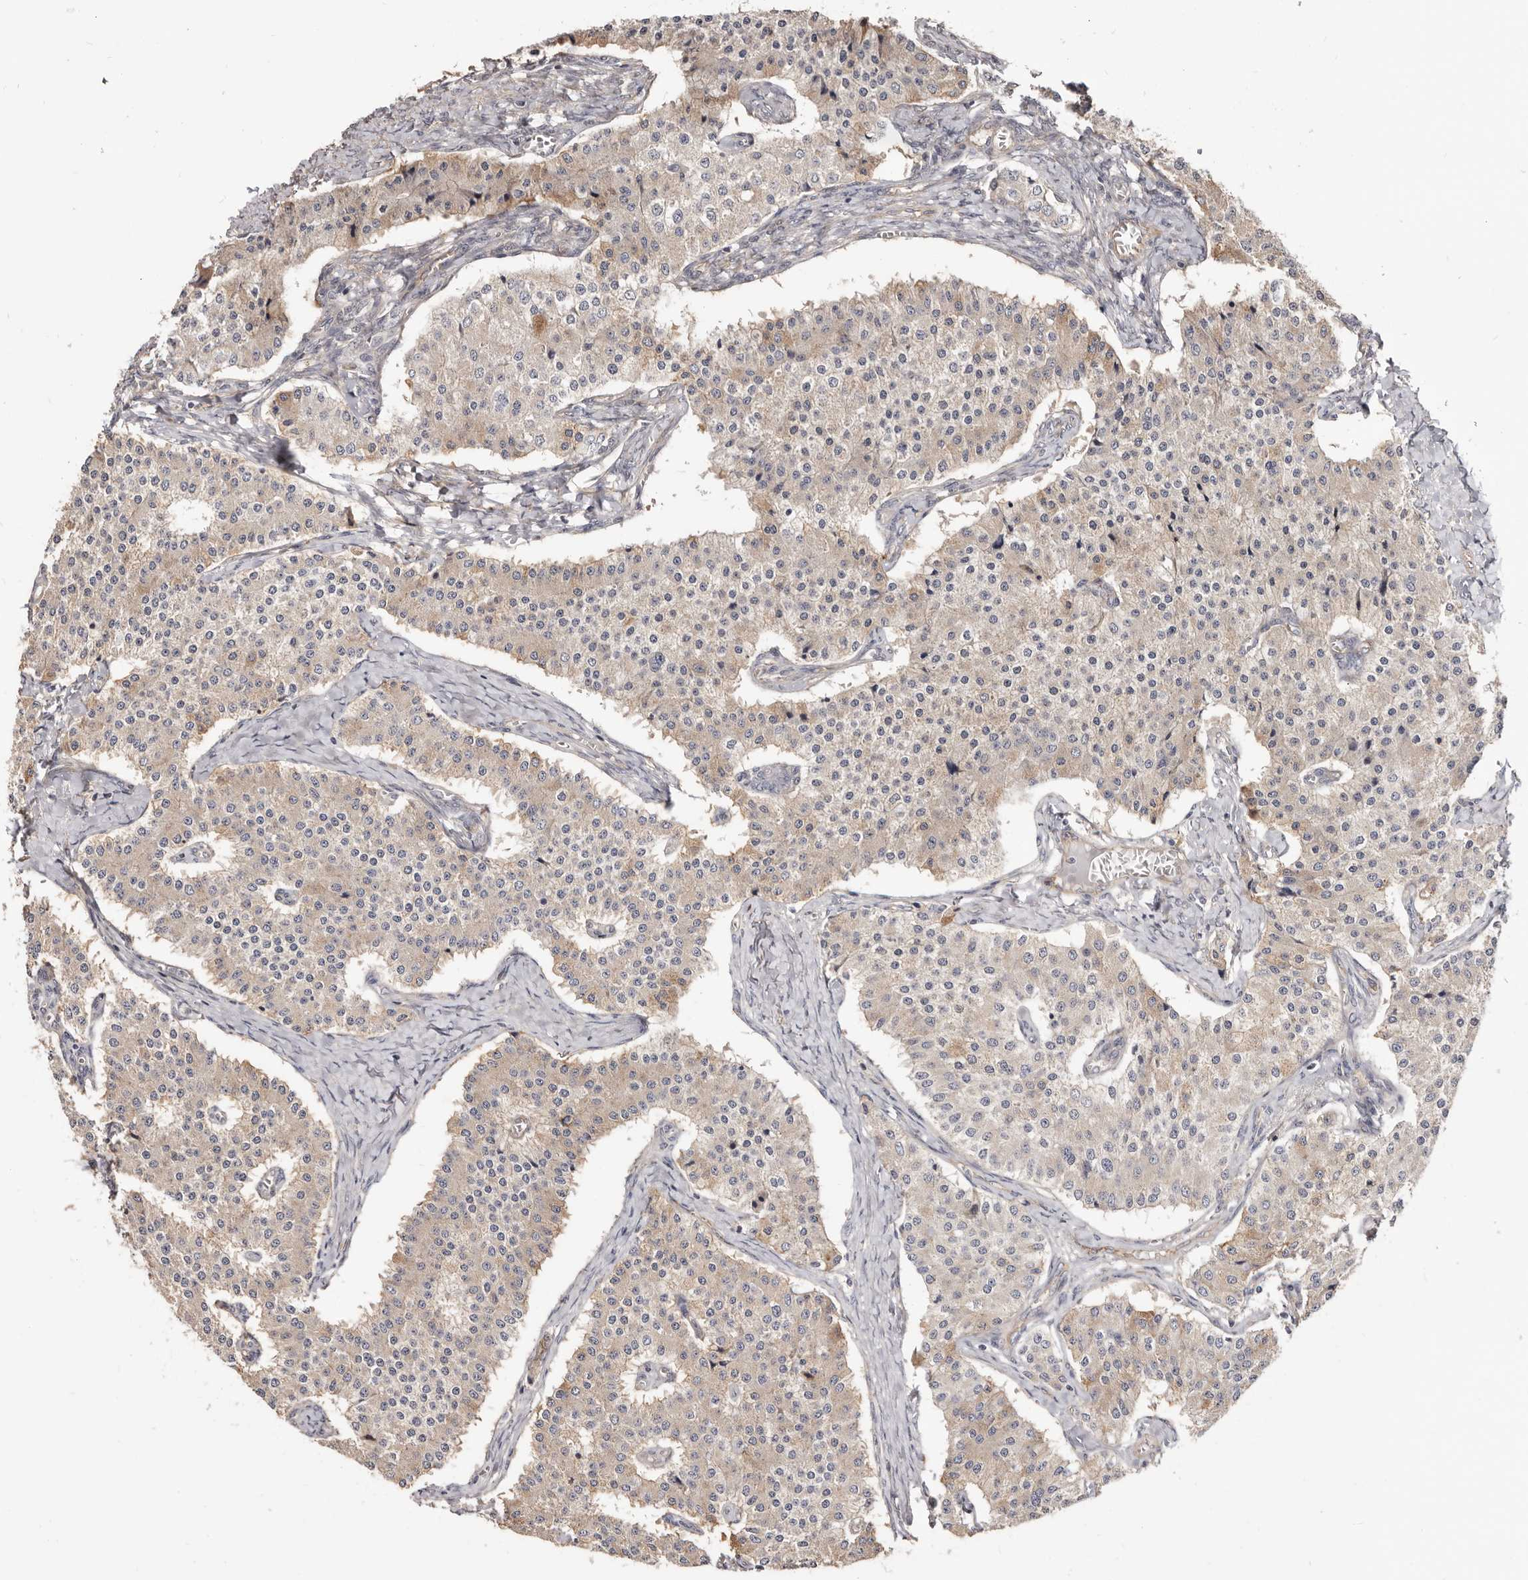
{"staining": {"intensity": "weak", "quantity": "25%-75%", "location": "cytoplasmic/membranous"}, "tissue": "carcinoid", "cell_type": "Tumor cells", "image_type": "cancer", "snomed": [{"axis": "morphology", "description": "Carcinoid, malignant, NOS"}, {"axis": "topography", "description": "Colon"}], "caption": "Immunohistochemistry (IHC) (DAB (3,3'-diaminobenzidine)) staining of human carcinoid reveals weak cytoplasmic/membranous protein expression in about 25%-75% of tumor cells.", "gene": "GPATCH4", "patient": {"sex": "female", "age": 52}}